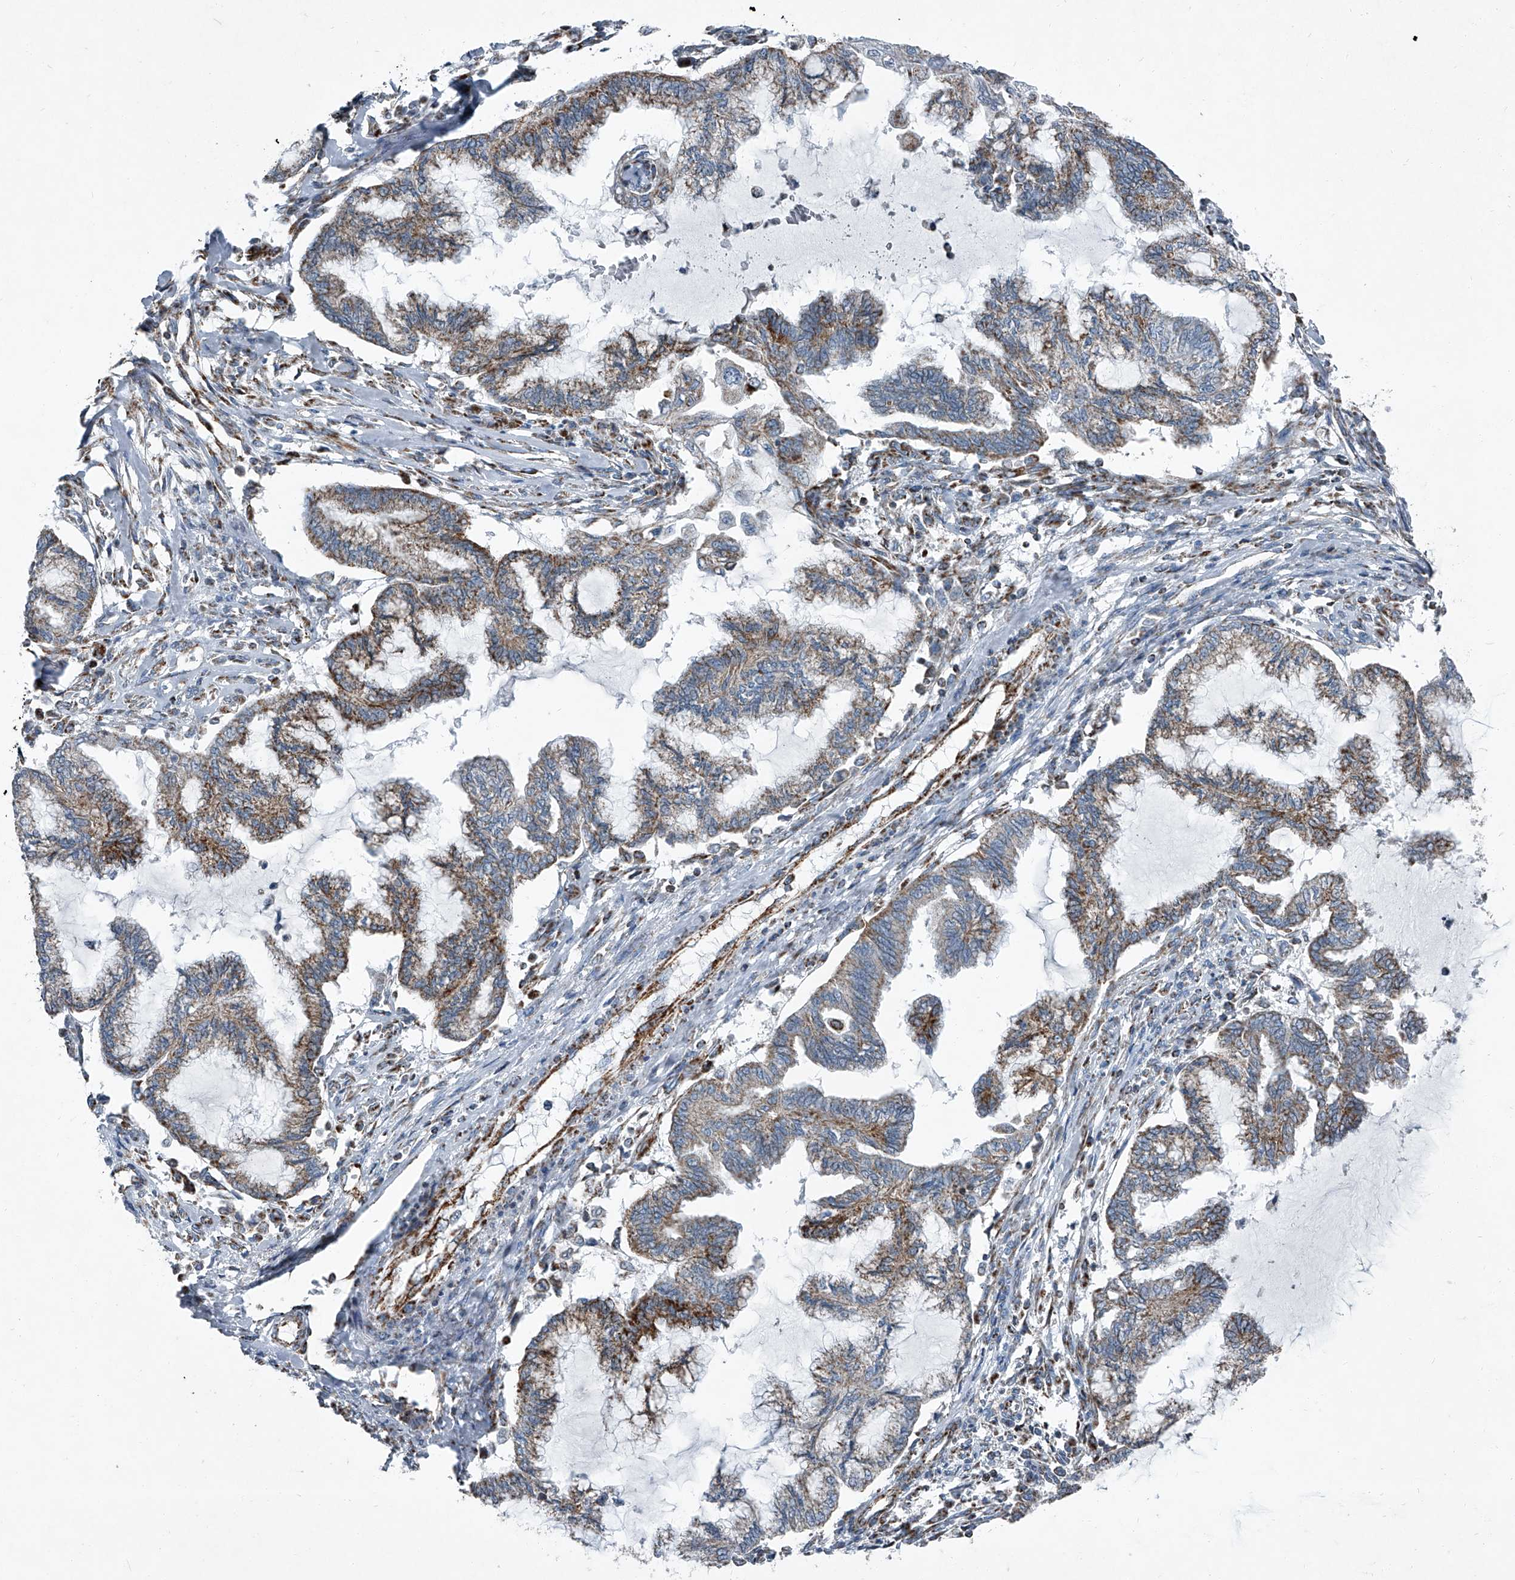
{"staining": {"intensity": "moderate", "quantity": ">75%", "location": "cytoplasmic/membranous"}, "tissue": "endometrial cancer", "cell_type": "Tumor cells", "image_type": "cancer", "snomed": [{"axis": "morphology", "description": "Adenocarcinoma, NOS"}, {"axis": "topography", "description": "Endometrium"}], "caption": "Immunohistochemical staining of human adenocarcinoma (endometrial) reveals medium levels of moderate cytoplasmic/membranous protein staining in about >75% of tumor cells.", "gene": "CHRNA7", "patient": {"sex": "female", "age": 86}}